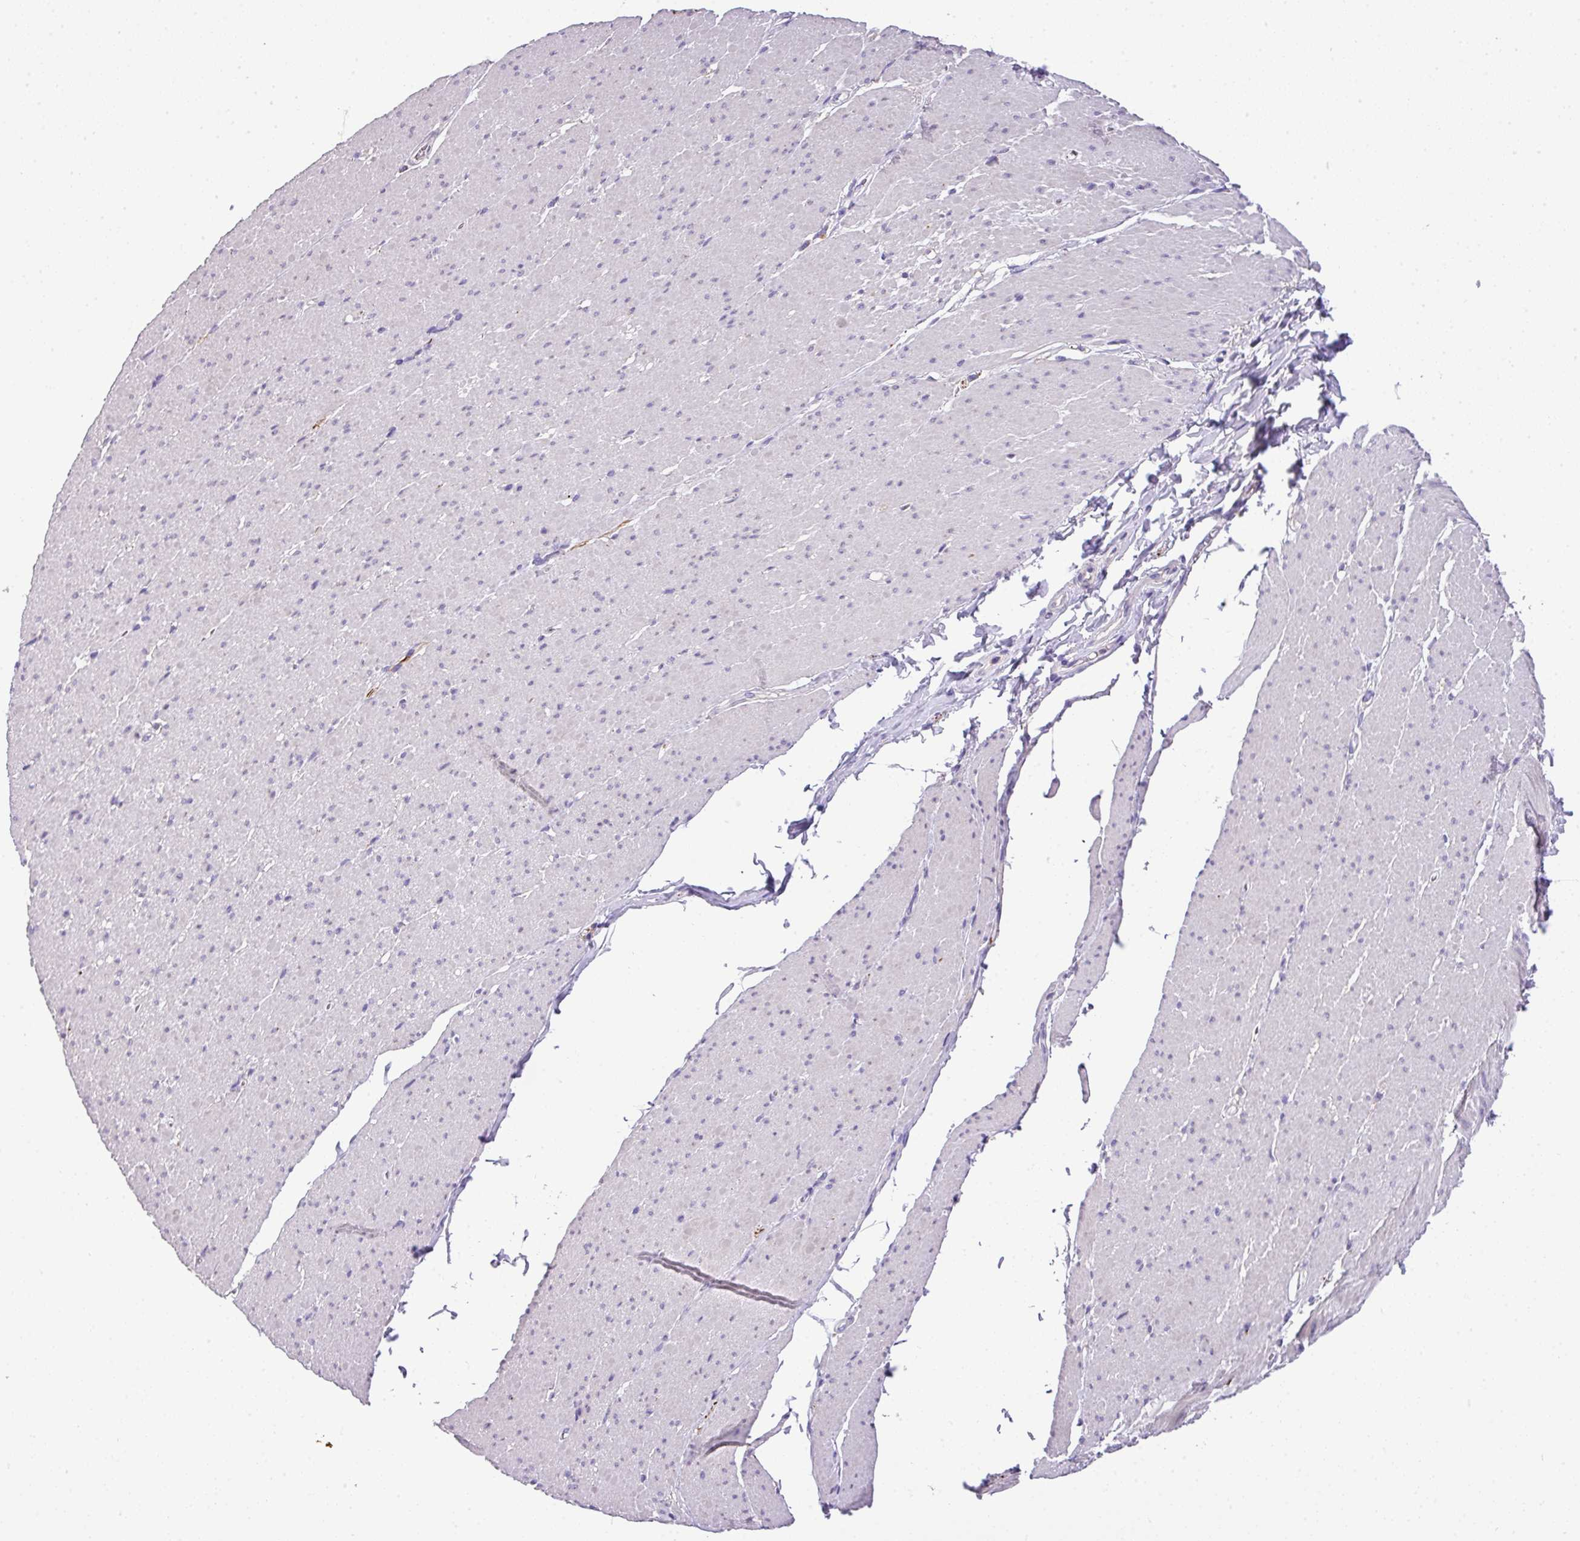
{"staining": {"intensity": "negative", "quantity": "none", "location": "none"}, "tissue": "smooth muscle", "cell_type": "Smooth muscle cells", "image_type": "normal", "snomed": [{"axis": "morphology", "description": "Normal tissue, NOS"}, {"axis": "topography", "description": "Smooth muscle"}, {"axis": "topography", "description": "Rectum"}], "caption": "An image of smooth muscle stained for a protein displays no brown staining in smooth muscle cells. (DAB immunohistochemistry, high magnification).", "gene": "ANXA2R", "patient": {"sex": "male", "age": 53}}